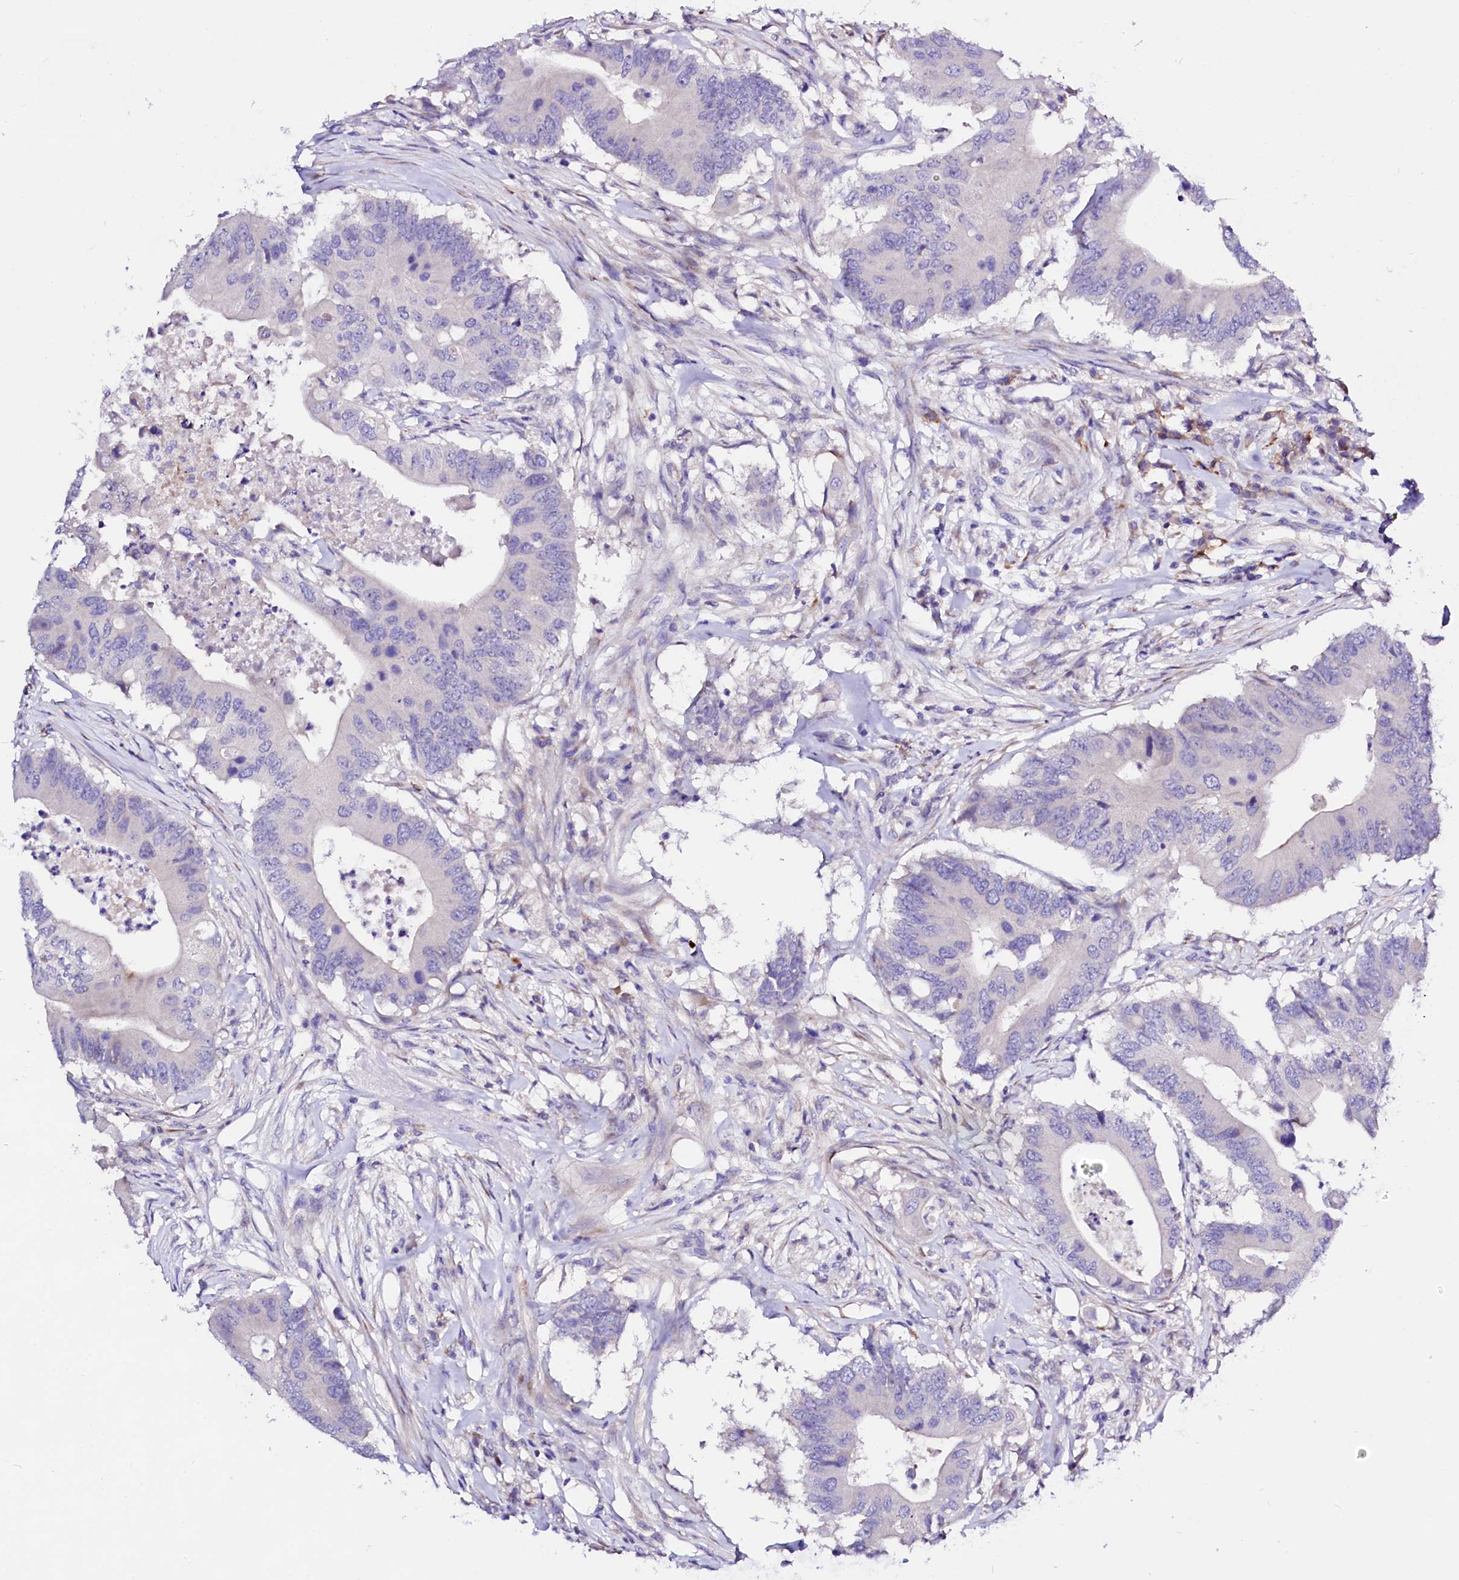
{"staining": {"intensity": "negative", "quantity": "none", "location": "none"}, "tissue": "colorectal cancer", "cell_type": "Tumor cells", "image_type": "cancer", "snomed": [{"axis": "morphology", "description": "Adenocarcinoma, NOS"}, {"axis": "topography", "description": "Colon"}], "caption": "Immunohistochemical staining of colorectal cancer (adenocarcinoma) exhibits no significant staining in tumor cells. Brightfield microscopy of IHC stained with DAB (brown) and hematoxylin (blue), captured at high magnification.", "gene": "BTBD16", "patient": {"sex": "male", "age": 71}}